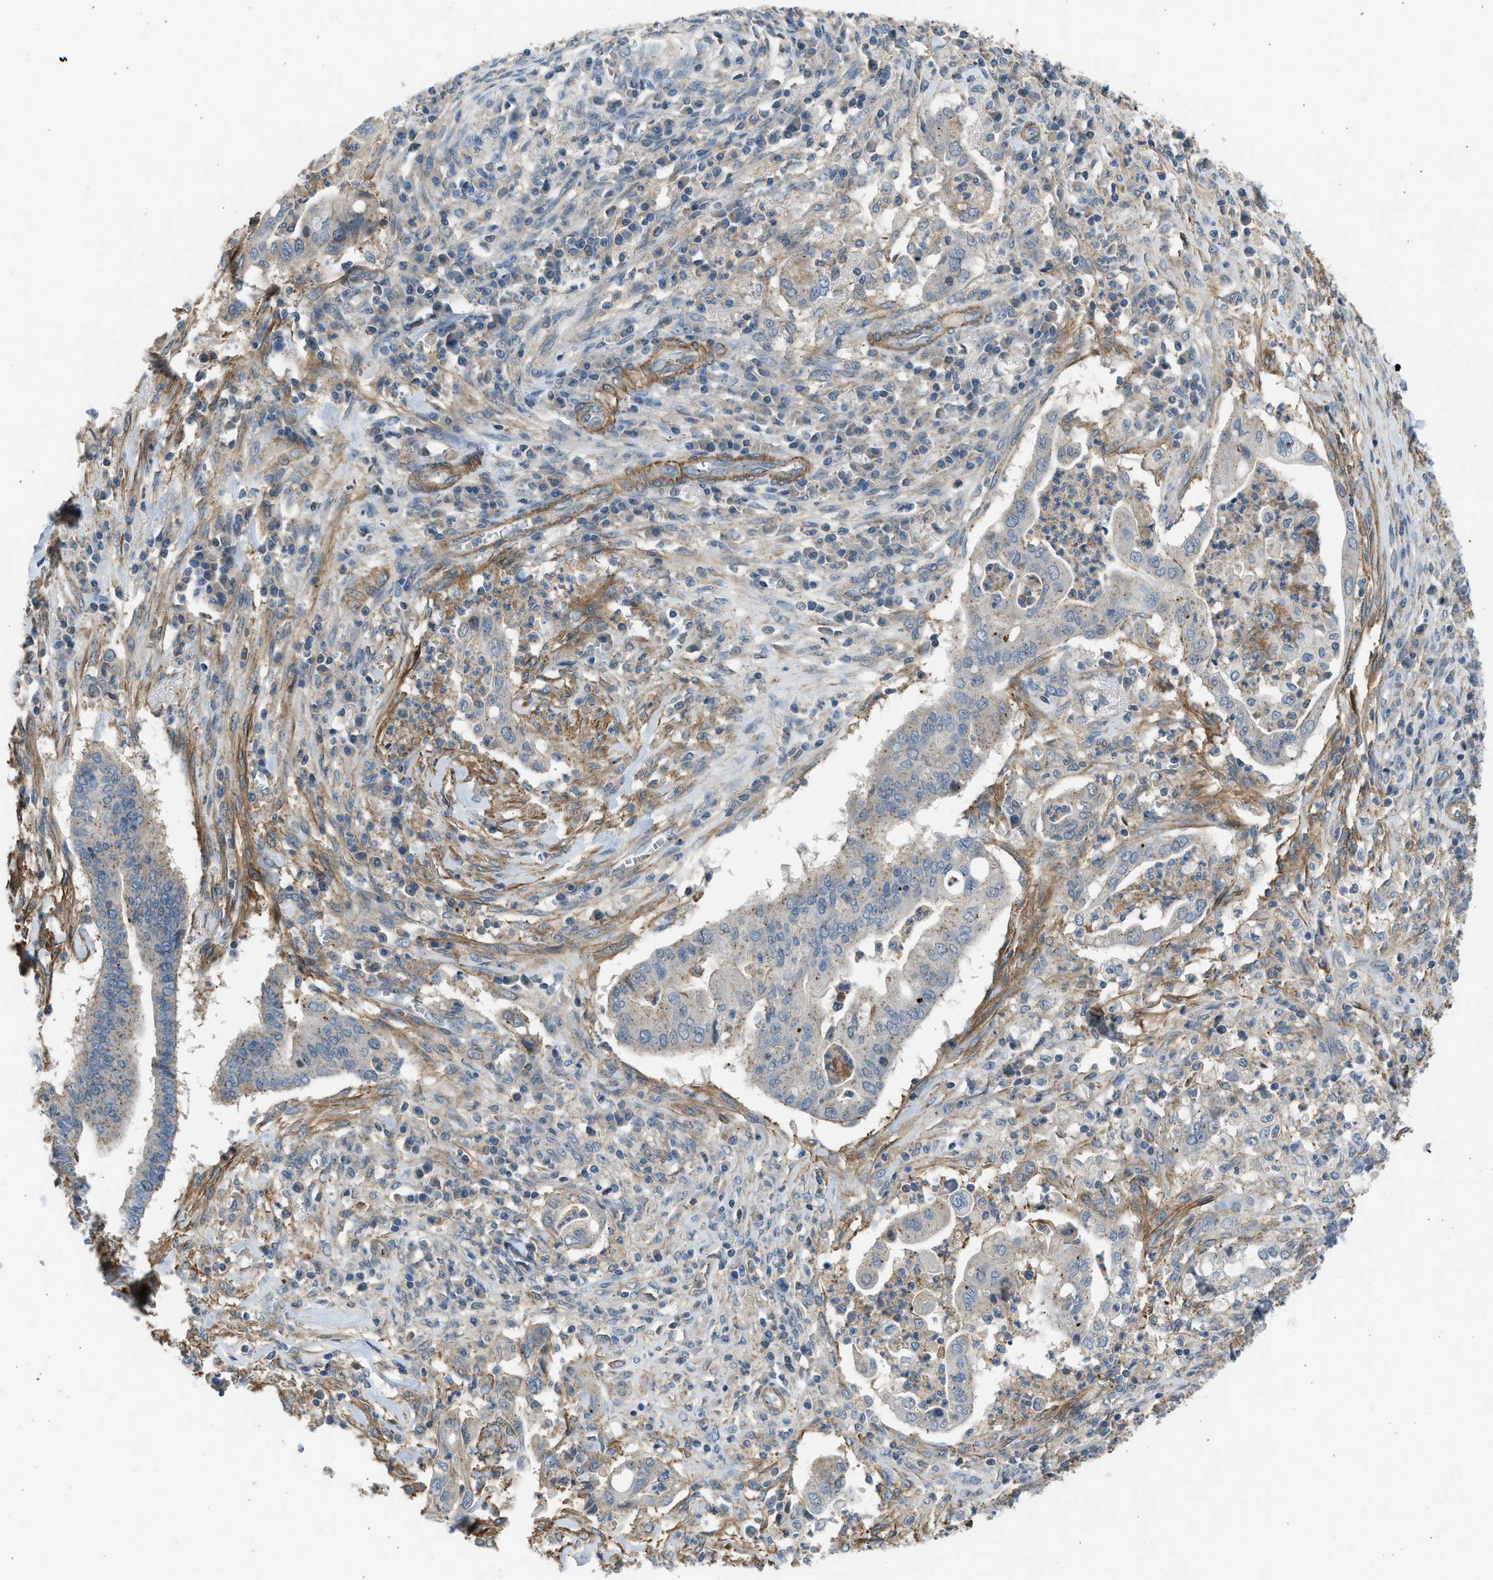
{"staining": {"intensity": "negative", "quantity": "none", "location": "none"}, "tissue": "cervical cancer", "cell_type": "Tumor cells", "image_type": "cancer", "snomed": [{"axis": "morphology", "description": "Adenocarcinoma, NOS"}, {"axis": "topography", "description": "Cervix"}], "caption": "Immunohistochemistry (IHC) of cervical adenocarcinoma shows no expression in tumor cells. (Immunohistochemistry (IHC), brightfield microscopy, high magnification).", "gene": "PCNX3", "patient": {"sex": "female", "age": 44}}